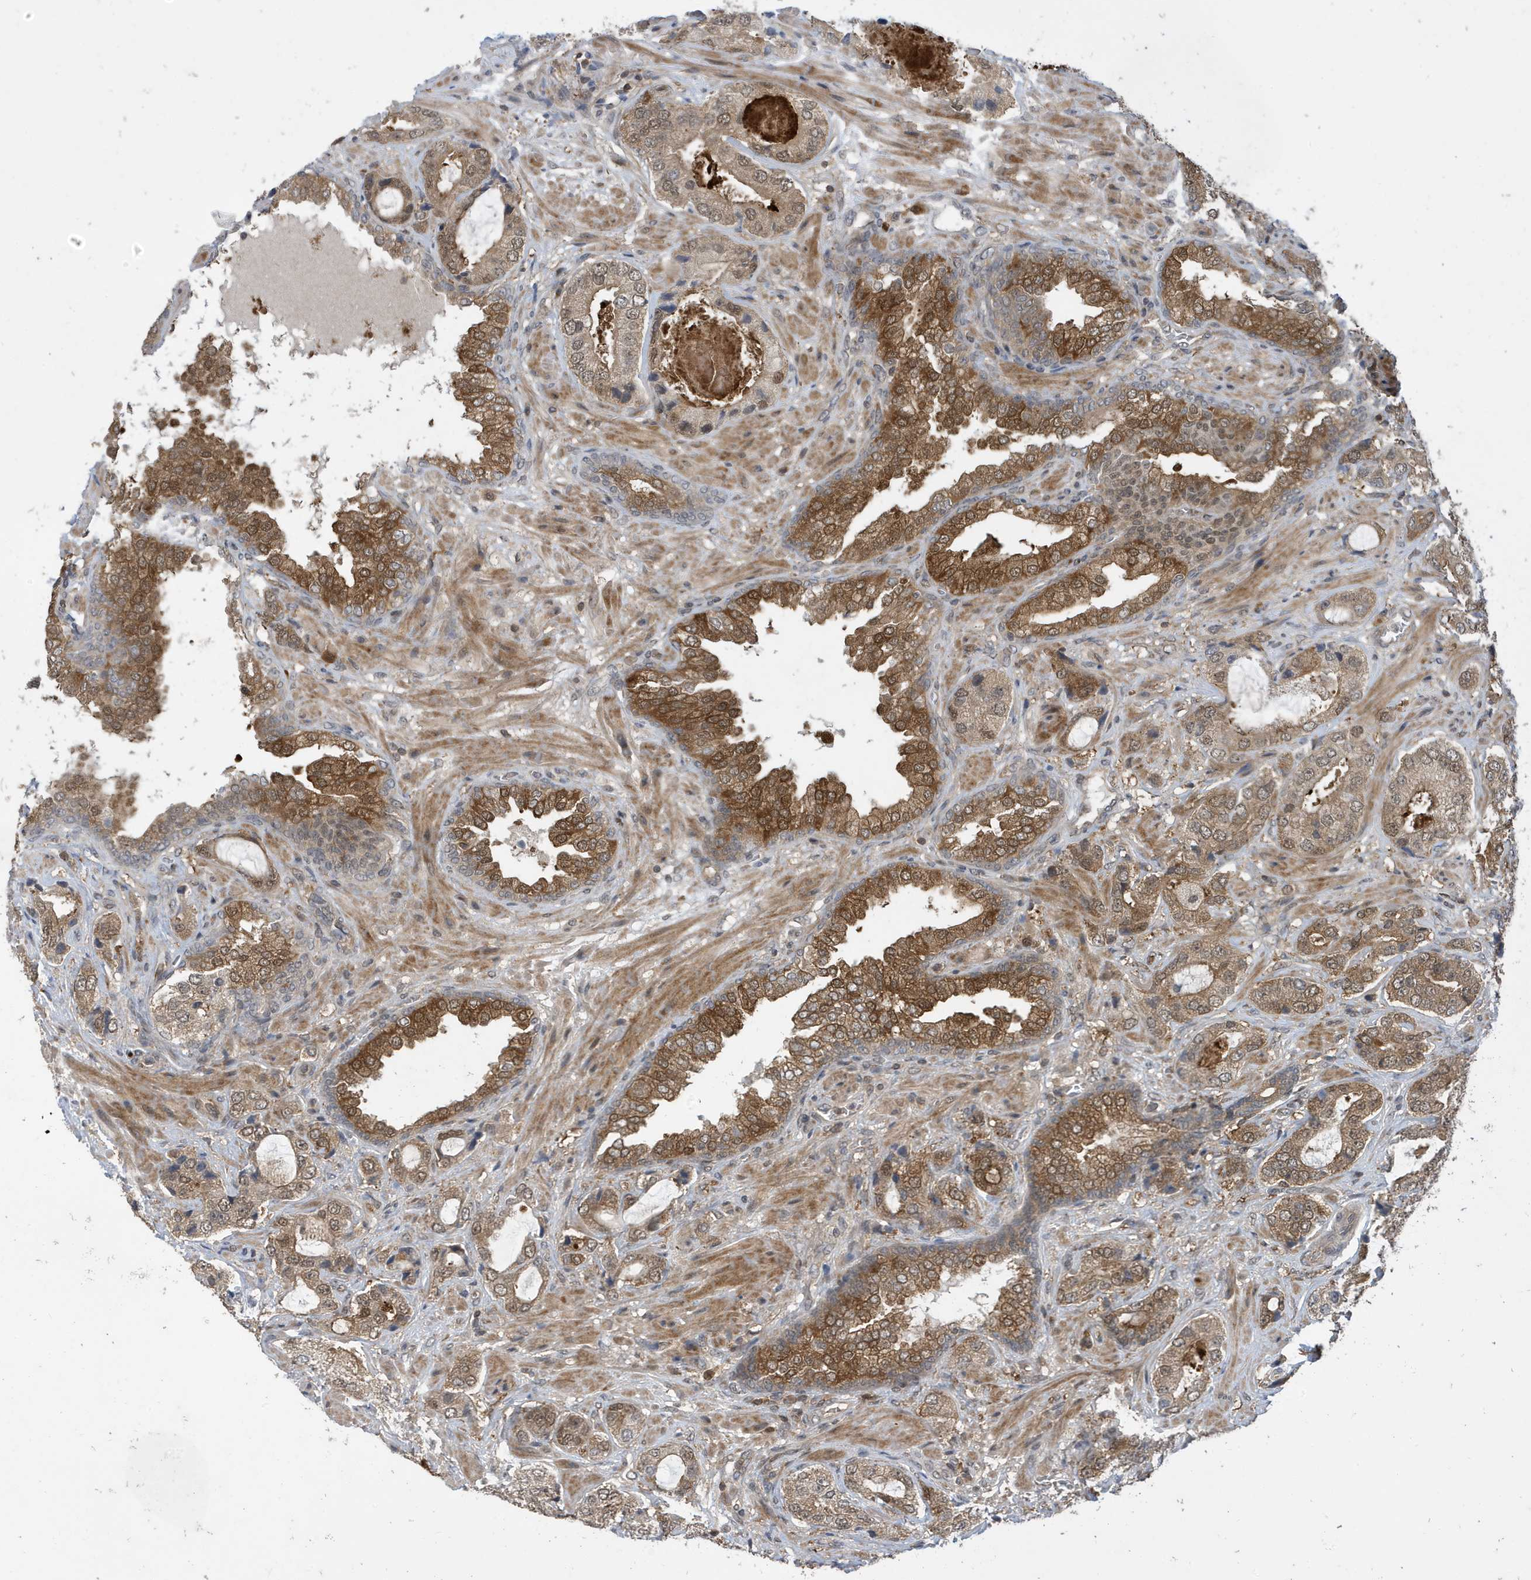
{"staining": {"intensity": "moderate", "quantity": ">75%", "location": "cytoplasmic/membranous,nuclear"}, "tissue": "prostate cancer", "cell_type": "Tumor cells", "image_type": "cancer", "snomed": [{"axis": "morphology", "description": "Normal tissue, NOS"}, {"axis": "morphology", "description": "Adenocarcinoma, High grade"}, {"axis": "topography", "description": "Prostate"}, {"axis": "topography", "description": "Peripheral nerve tissue"}], "caption": "Immunohistochemical staining of prostate cancer displays medium levels of moderate cytoplasmic/membranous and nuclear protein staining in approximately >75% of tumor cells.", "gene": "UBQLN1", "patient": {"sex": "male", "age": 59}}